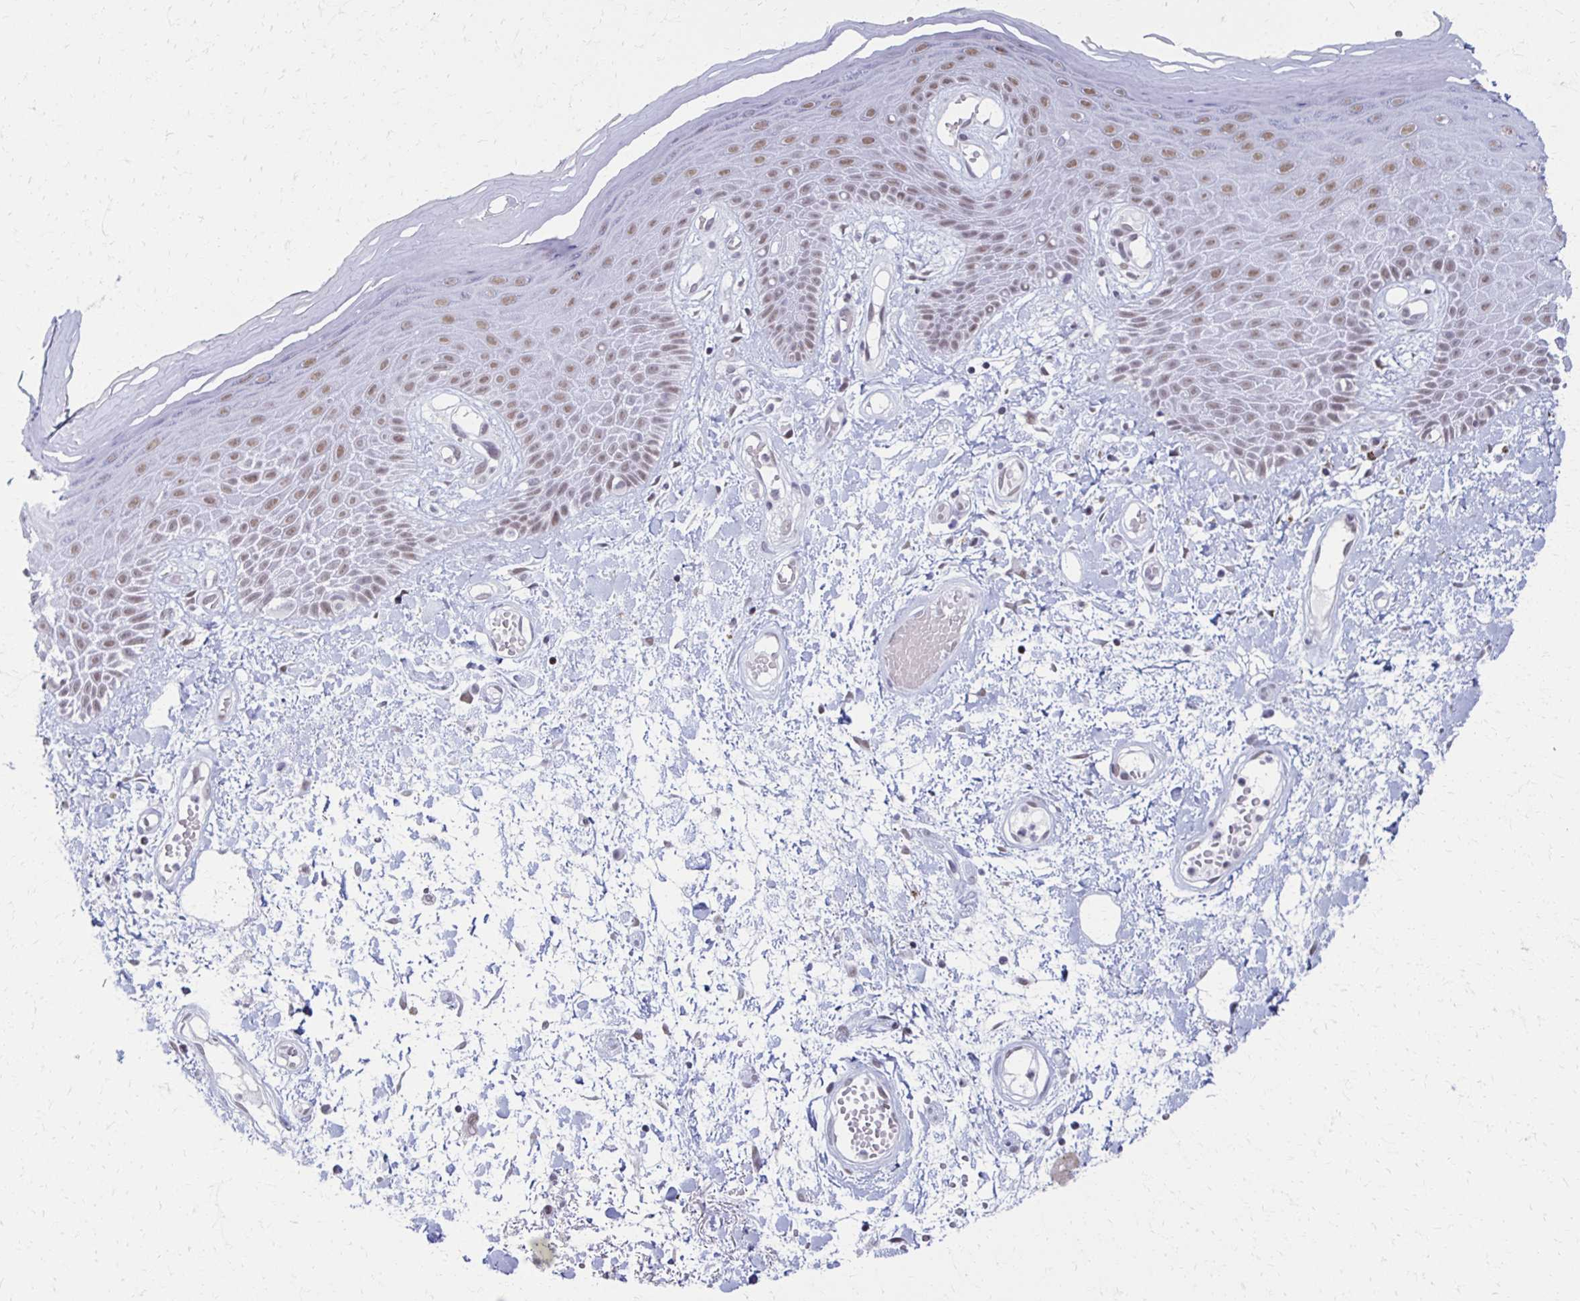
{"staining": {"intensity": "weak", "quantity": ">75%", "location": "nuclear"}, "tissue": "skin", "cell_type": "Epidermal cells", "image_type": "normal", "snomed": [{"axis": "morphology", "description": "Normal tissue, NOS"}, {"axis": "topography", "description": "Anal"}, {"axis": "topography", "description": "Peripheral nerve tissue"}], "caption": "Approximately >75% of epidermal cells in benign human skin show weak nuclear protein staining as visualized by brown immunohistochemical staining.", "gene": "IRF7", "patient": {"sex": "male", "age": 78}}